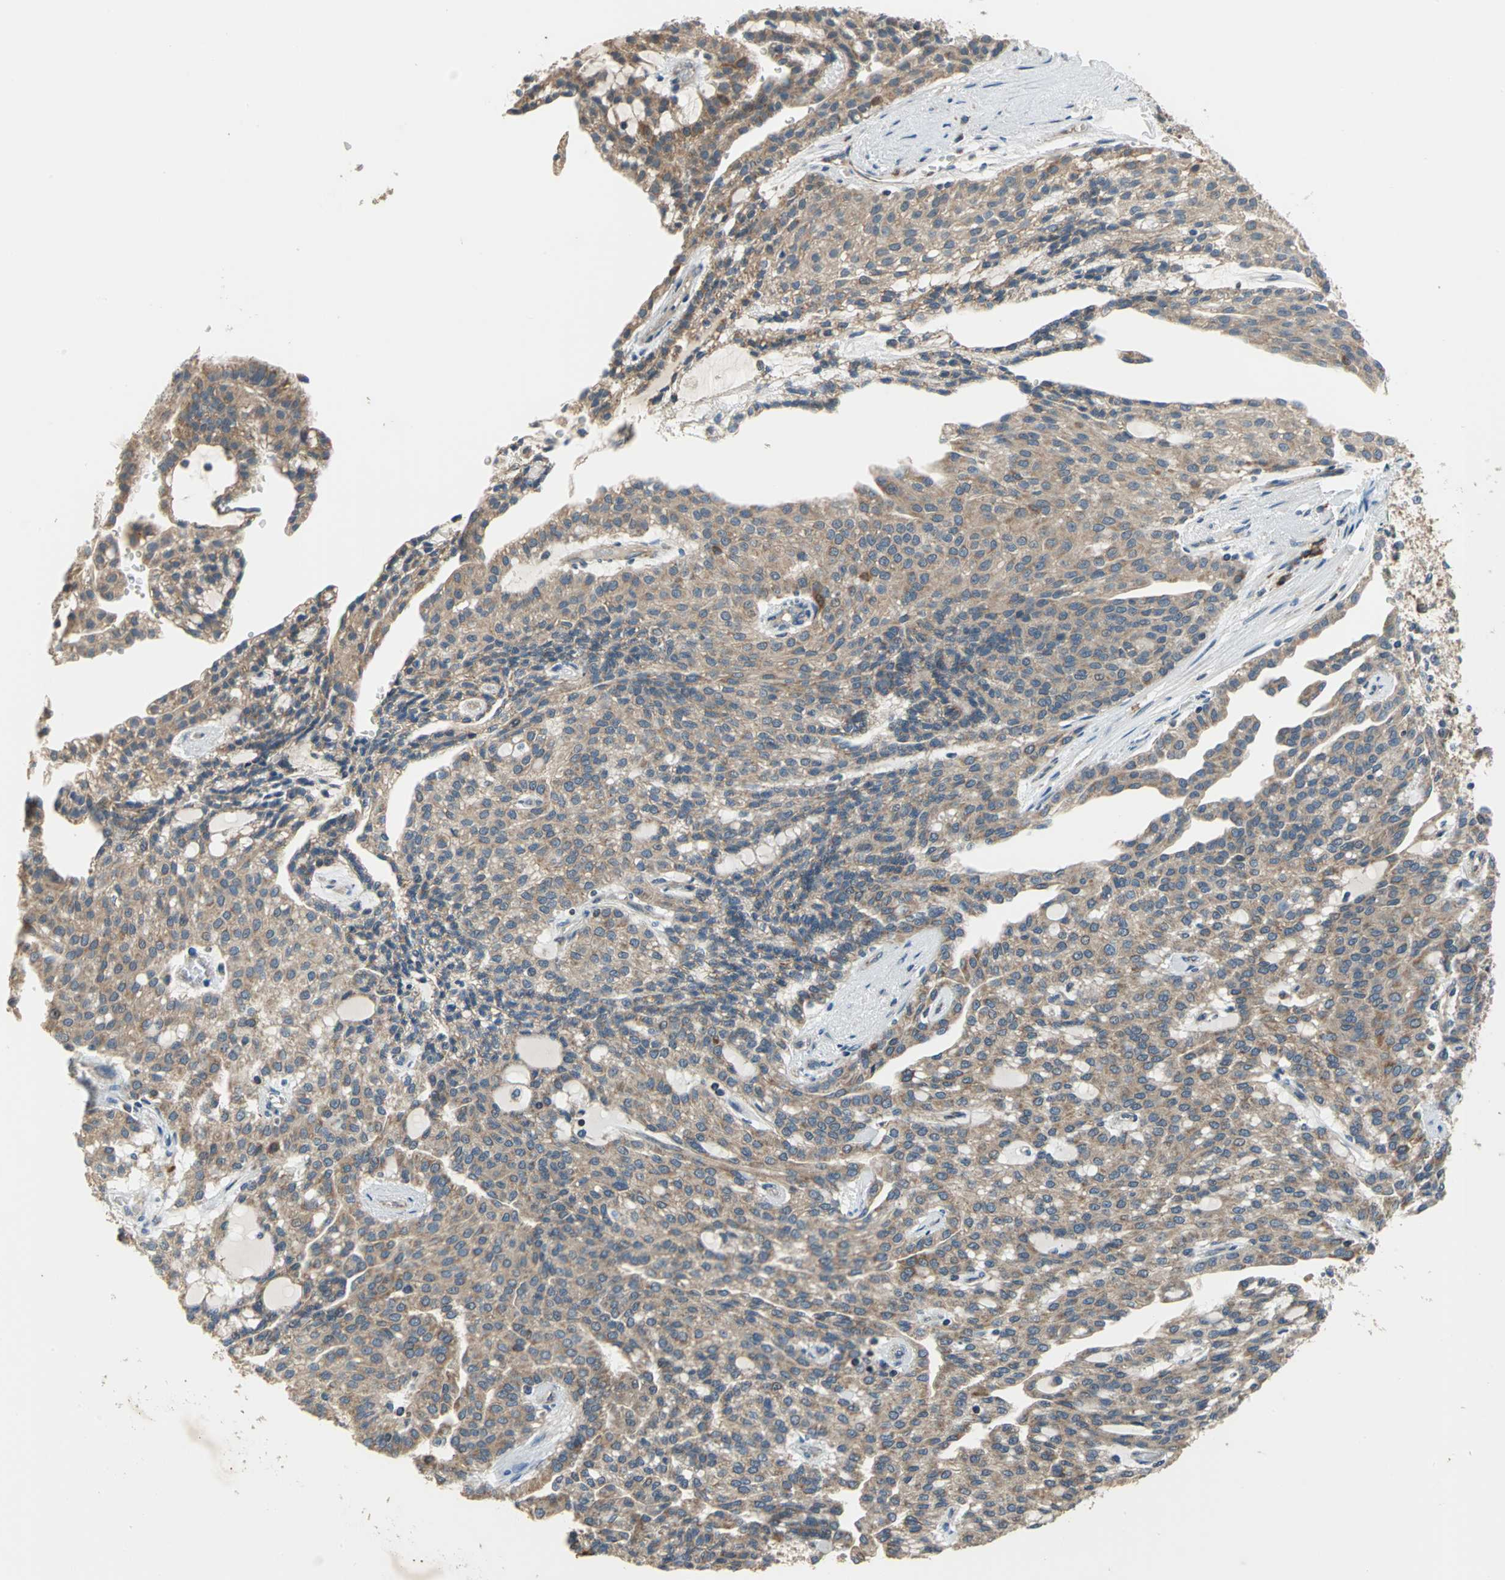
{"staining": {"intensity": "moderate", "quantity": ">75%", "location": "cytoplasmic/membranous"}, "tissue": "renal cancer", "cell_type": "Tumor cells", "image_type": "cancer", "snomed": [{"axis": "morphology", "description": "Adenocarcinoma, NOS"}, {"axis": "topography", "description": "Kidney"}], "caption": "Moderate cytoplasmic/membranous expression for a protein is identified in approximately >75% of tumor cells of renal adenocarcinoma using IHC.", "gene": "TRAK1", "patient": {"sex": "male", "age": 63}}